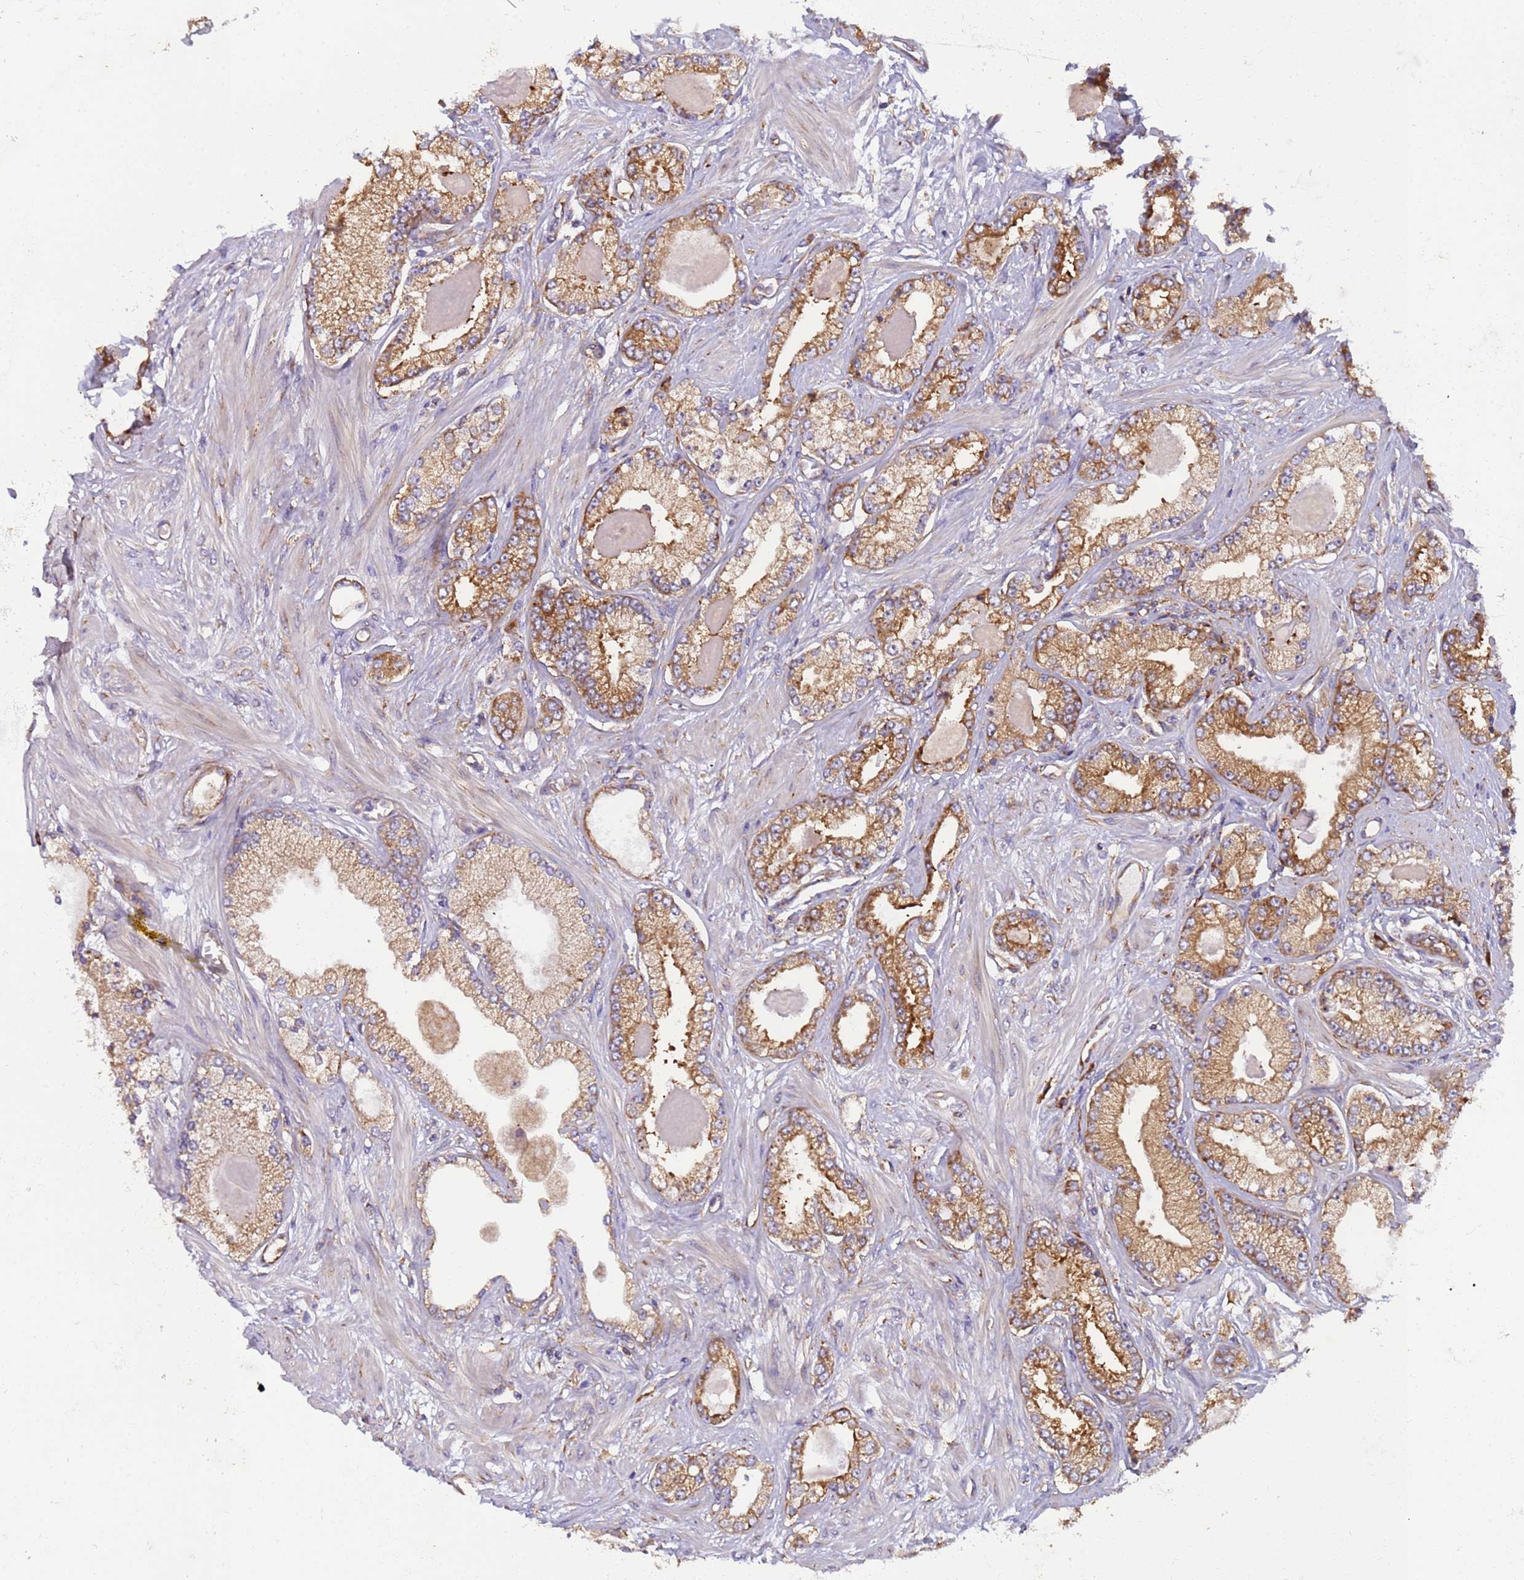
{"staining": {"intensity": "moderate", "quantity": ">75%", "location": "cytoplasmic/membranous"}, "tissue": "prostate cancer", "cell_type": "Tumor cells", "image_type": "cancer", "snomed": [{"axis": "morphology", "description": "Adenocarcinoma, Low grade"}, {"axis": "topography", "description": "Prostate"}], "caption": "Prostate adenocarcinoma (low-grade) tissue displays moderate cytoplasmic/membranous staining in approximately >75% of tumor cells, visualized by immunohistochemistry.", "gene": "RPL36", "patient": {"sex": "male", "age": 64}}